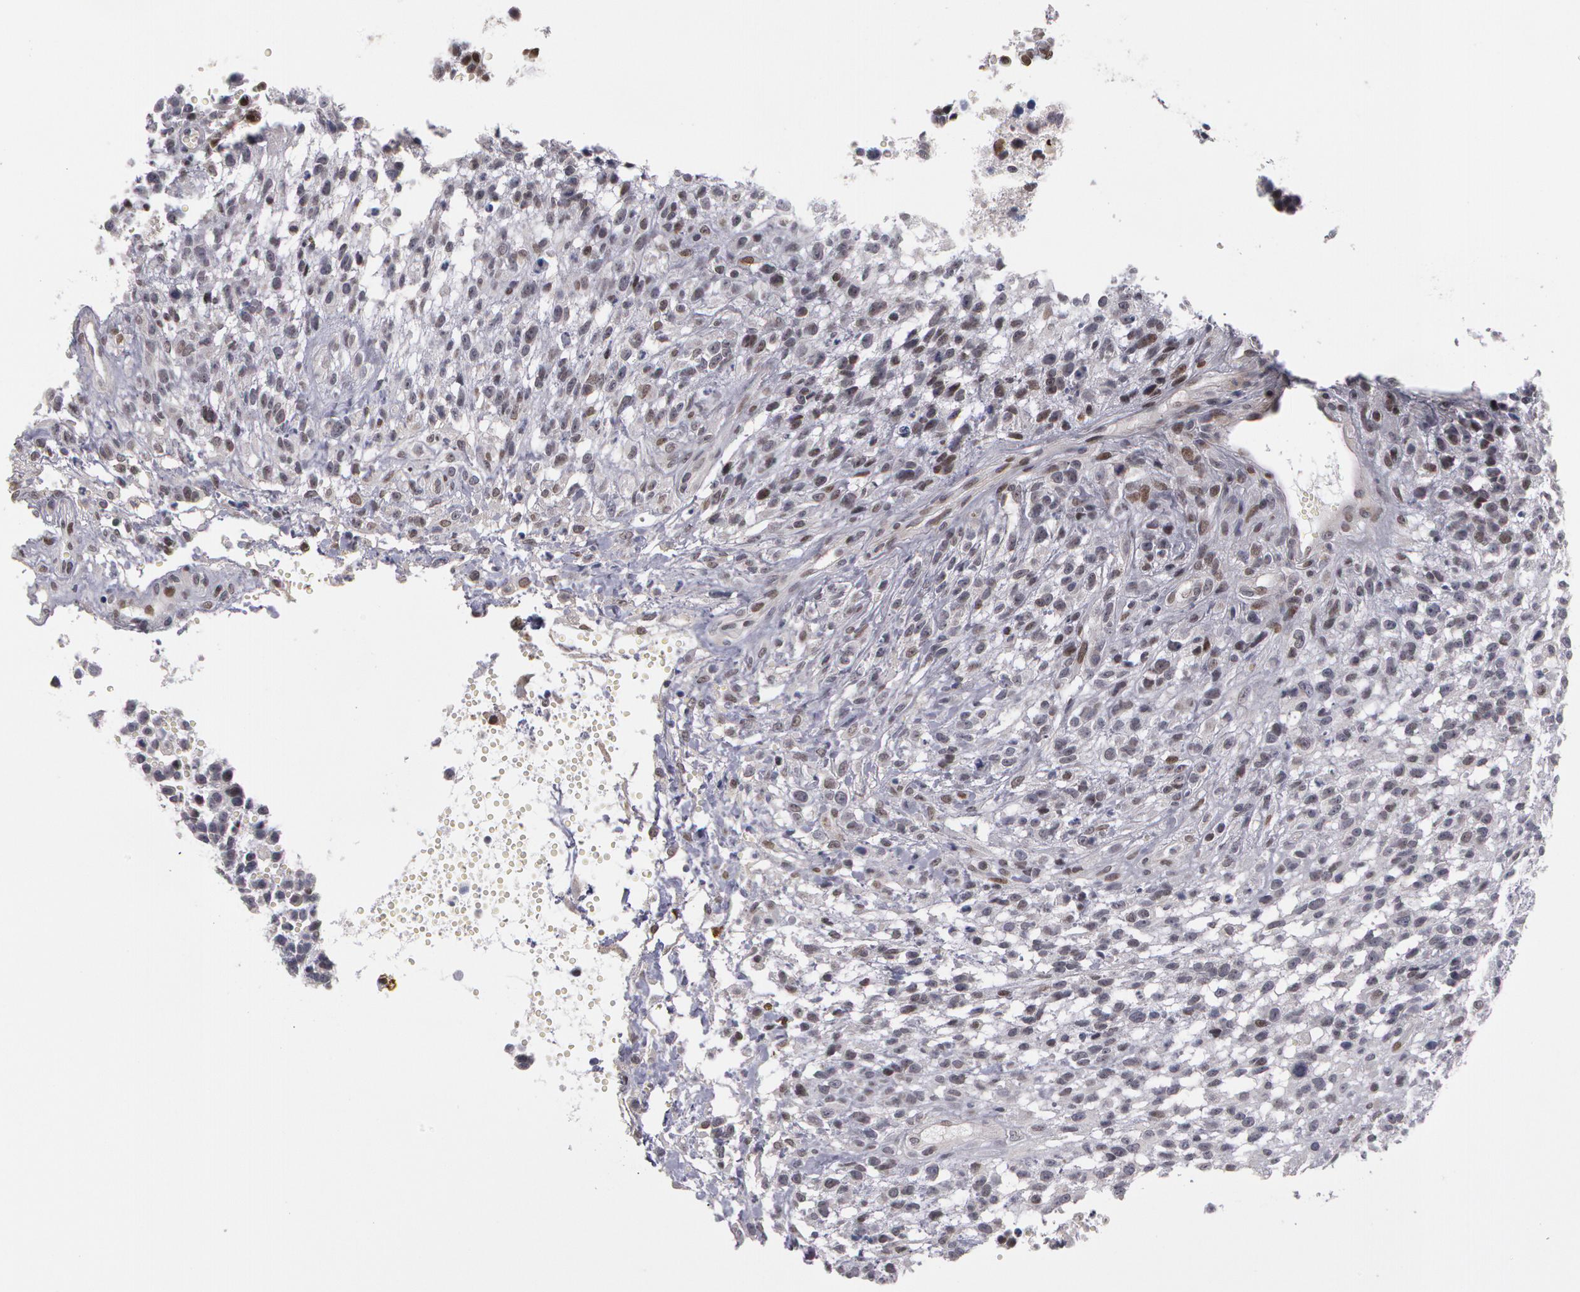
{"staining": {"intensity": "weak", "quantity": "<25%", "location": "nuclear"}, "tissue": "glioma", "cell_type": "Tumor cells", "image_type": "cancer", "snomed": [{"axis": "morphology", "description": "Glioma, malignant, High grade"}, {"axis": "topography", "description": "Brain"}], "caption": "IHC photomicrograph of neoplastic tissue: malignant glioma (high-grade) stained with DAB reveals no significant protein staining in tumor cells. (Stains: DAB IHC with hematoxylin counter stain, Microscopy: brightfield microscopy at high magnification).", "gene": "PRICKLE1", "patient": {"sex": "male", "age": 66}}